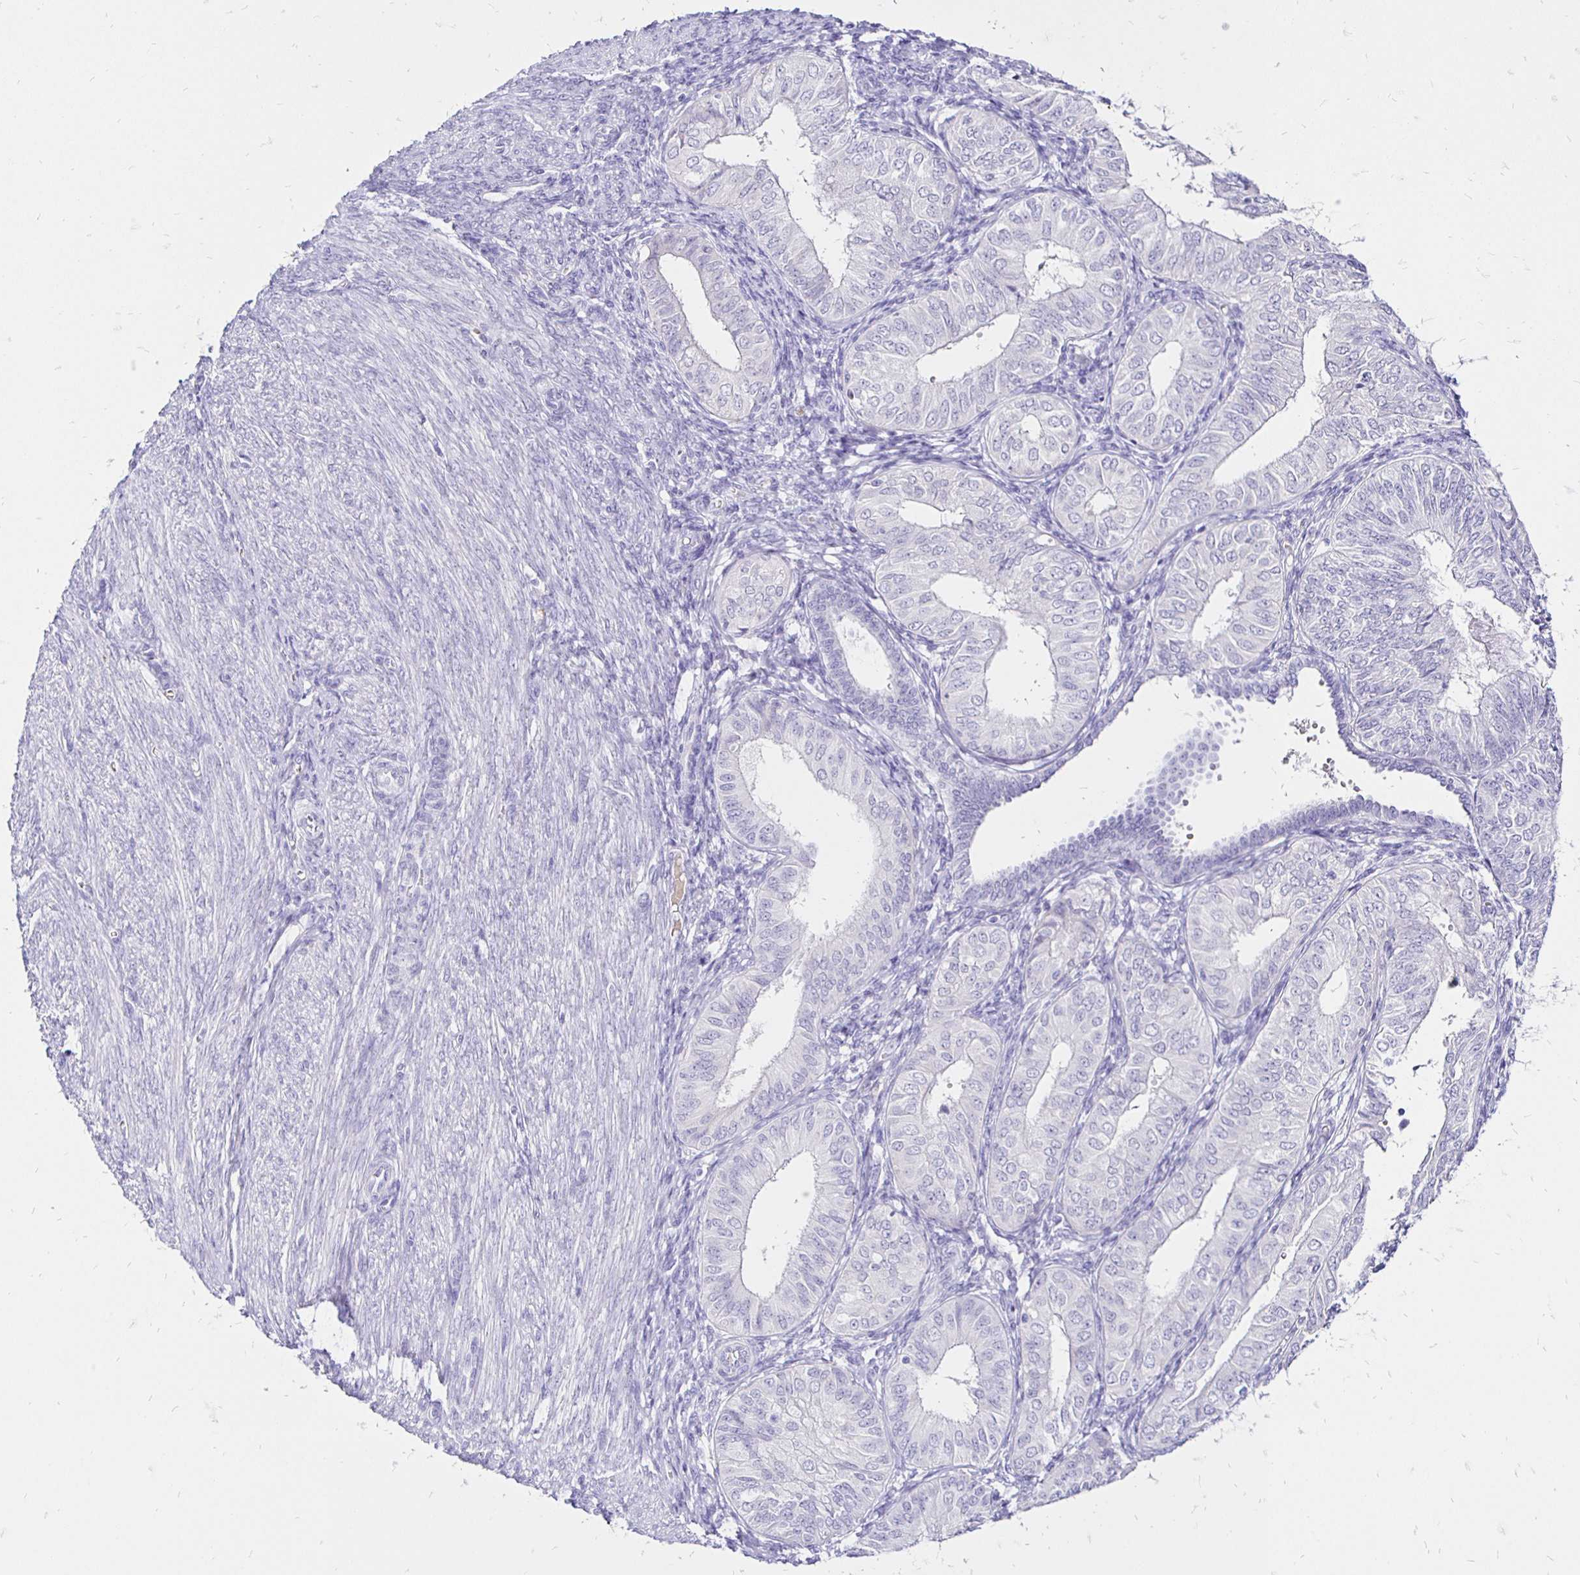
{"staining": {"intensity": "negative", "quantity": "none", "location": "none"}, "tissue": "endometrial cancer", "cell_type": "Tumor cells", "image_type": "cancer", "snomed": [{"axis": "morphology", "description": "Adenocarcinoma, NOS"}, {"axis": "topography", "description": "Endometrium"}], "caption": "Image shows no protein staining in tumor cells of adenocarcinoma (endometrial) tissue.", "gene": "IRGC", "patient": {"sex": "female", "age": 58}}